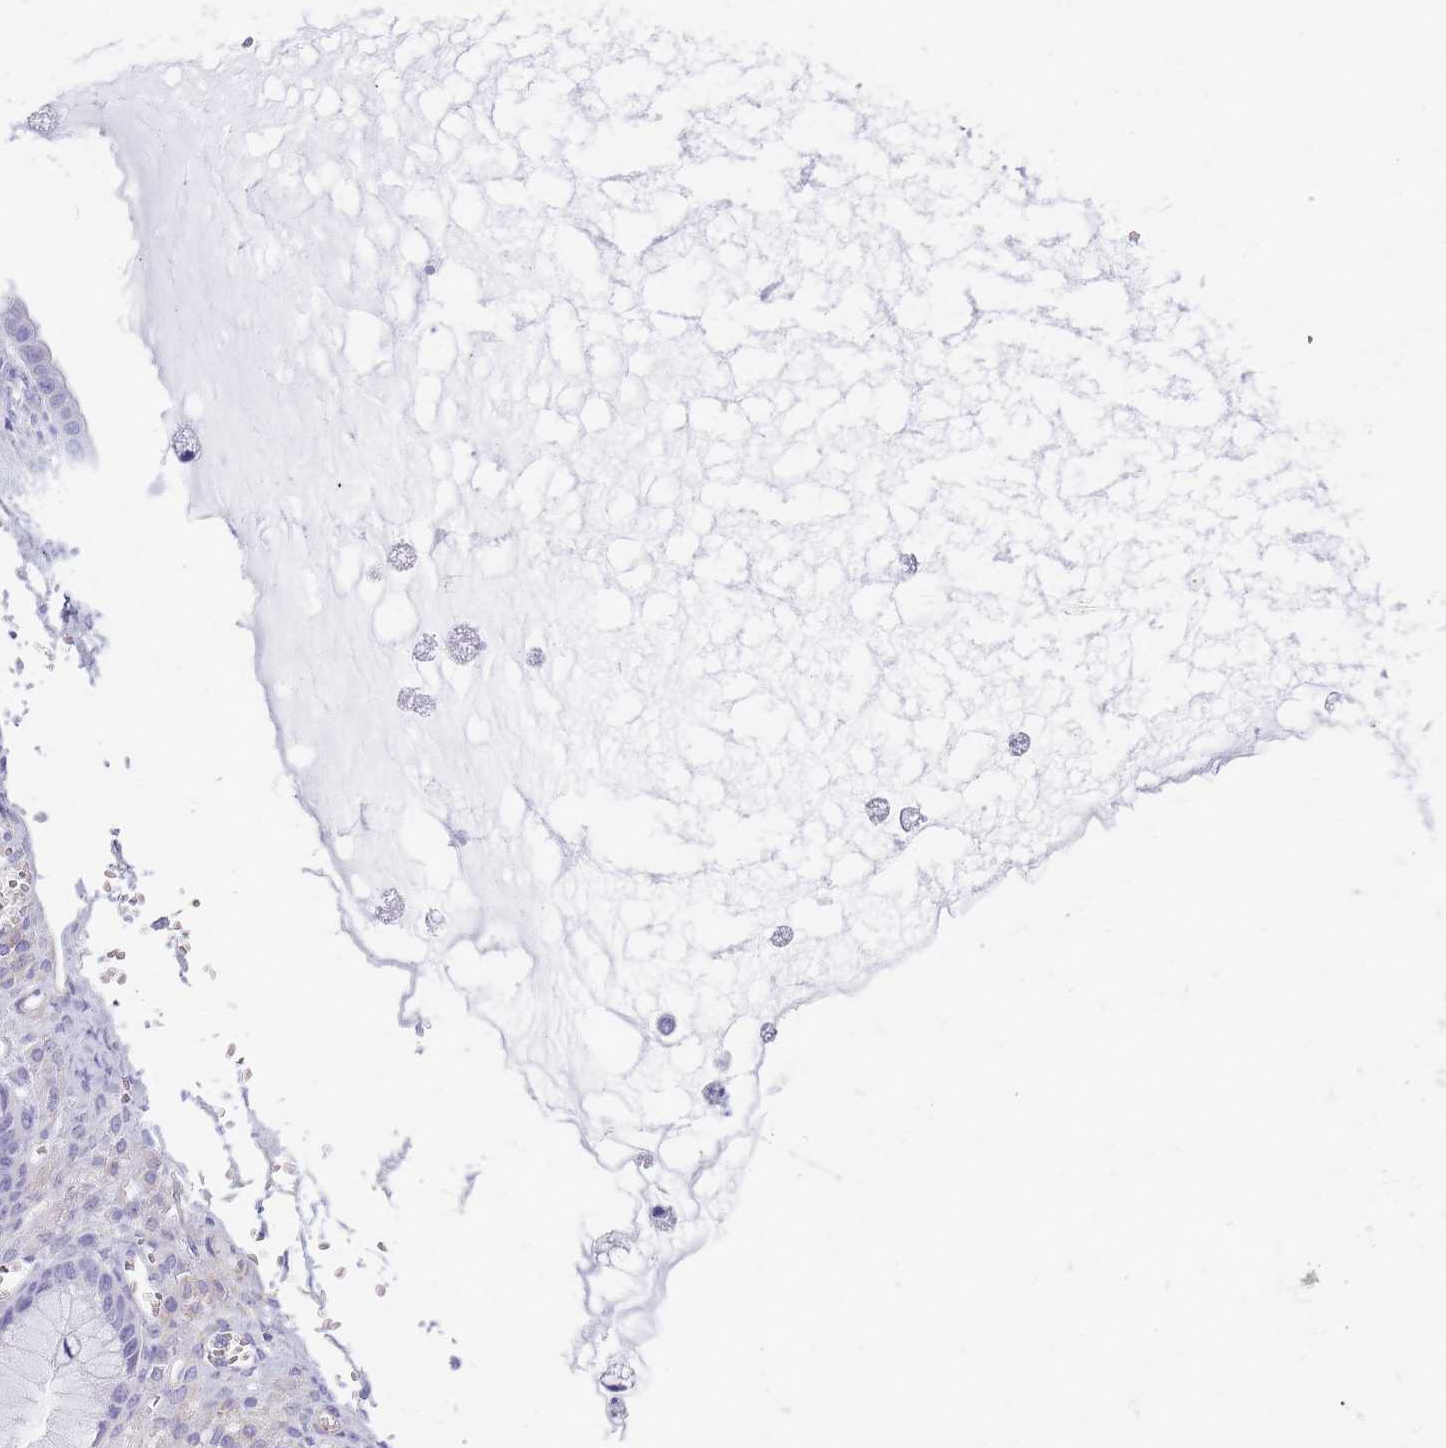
{"staining": {"intensity": "negative", "quantity": "none", "location": "none"}, "tissue": "ovarian cancer", "cell_type": "Tumor cells", "image_type": "cancer", "snomed": [{"axis": "morphology", "description": "Cystadenocarcinoma, mucinous, NOS"}, {"axis": "topography", "description": "Ovary"}], "caption": "Mucinous cystadenocarcinoma (ovarian) stained for a protein using immunohistochemistry (IHC) shows no staining tumor cells.", "gene": "MTSS2", "patient": {"sex": "female", "age": 59}}